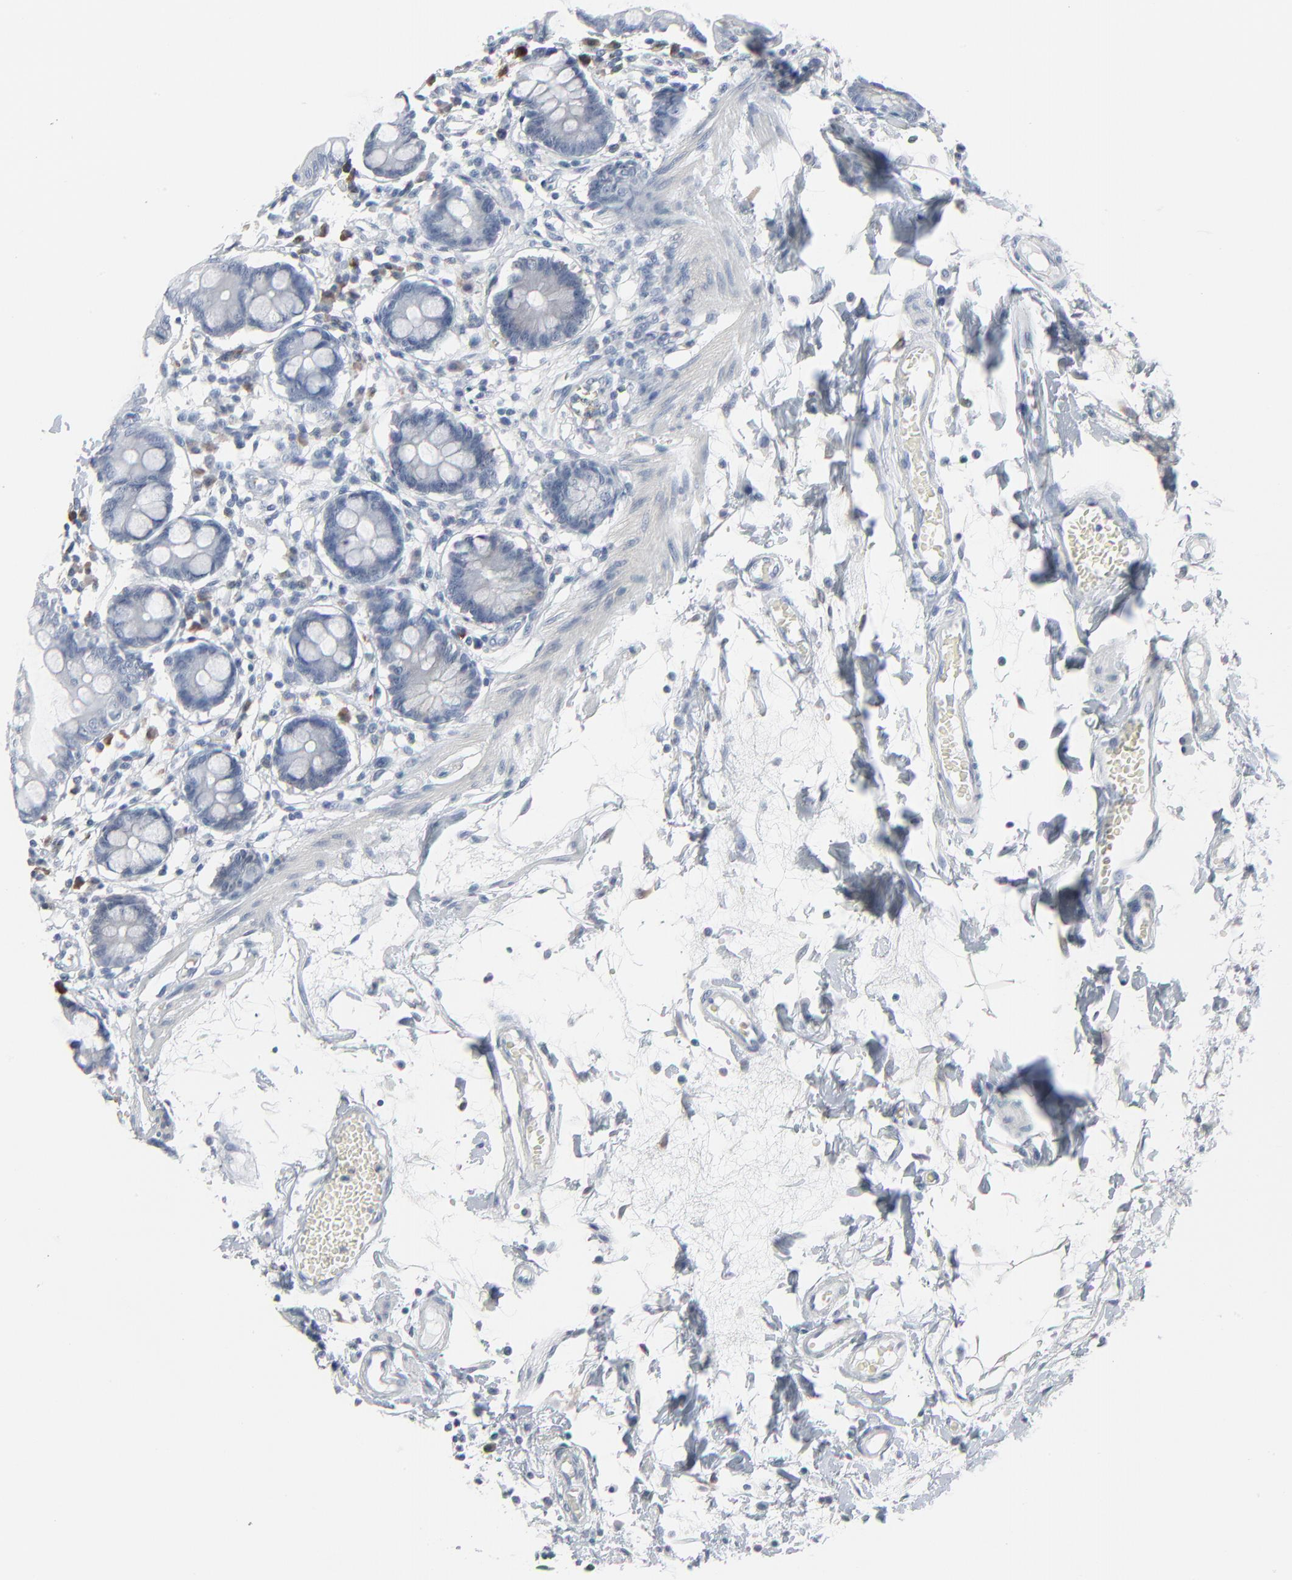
{"staining": {"intensity": "negative", "quantity": "none", "location": "none"}, "tissue": "small intestine", "cell_type": "Glandular cells", "image_type": "normal", "snomed": [{"axis": "morphology", "description": "Normal tissue, NOS"}, {"axis": "topography", "description": "Small intestine"}], "caption": "This image is of unremarkable small intestine stained with immunohistochemistry (IHC) to label a protein in brown with the nuclei are counter-stained blue. There is no staining in glandular cells. (DAB (3,3'-diaminobenzidine) immunohistochemistry with hematoxylin counter stain).", "gene": "PHGDH", "patient": {"sex": "female", "age": 61}}